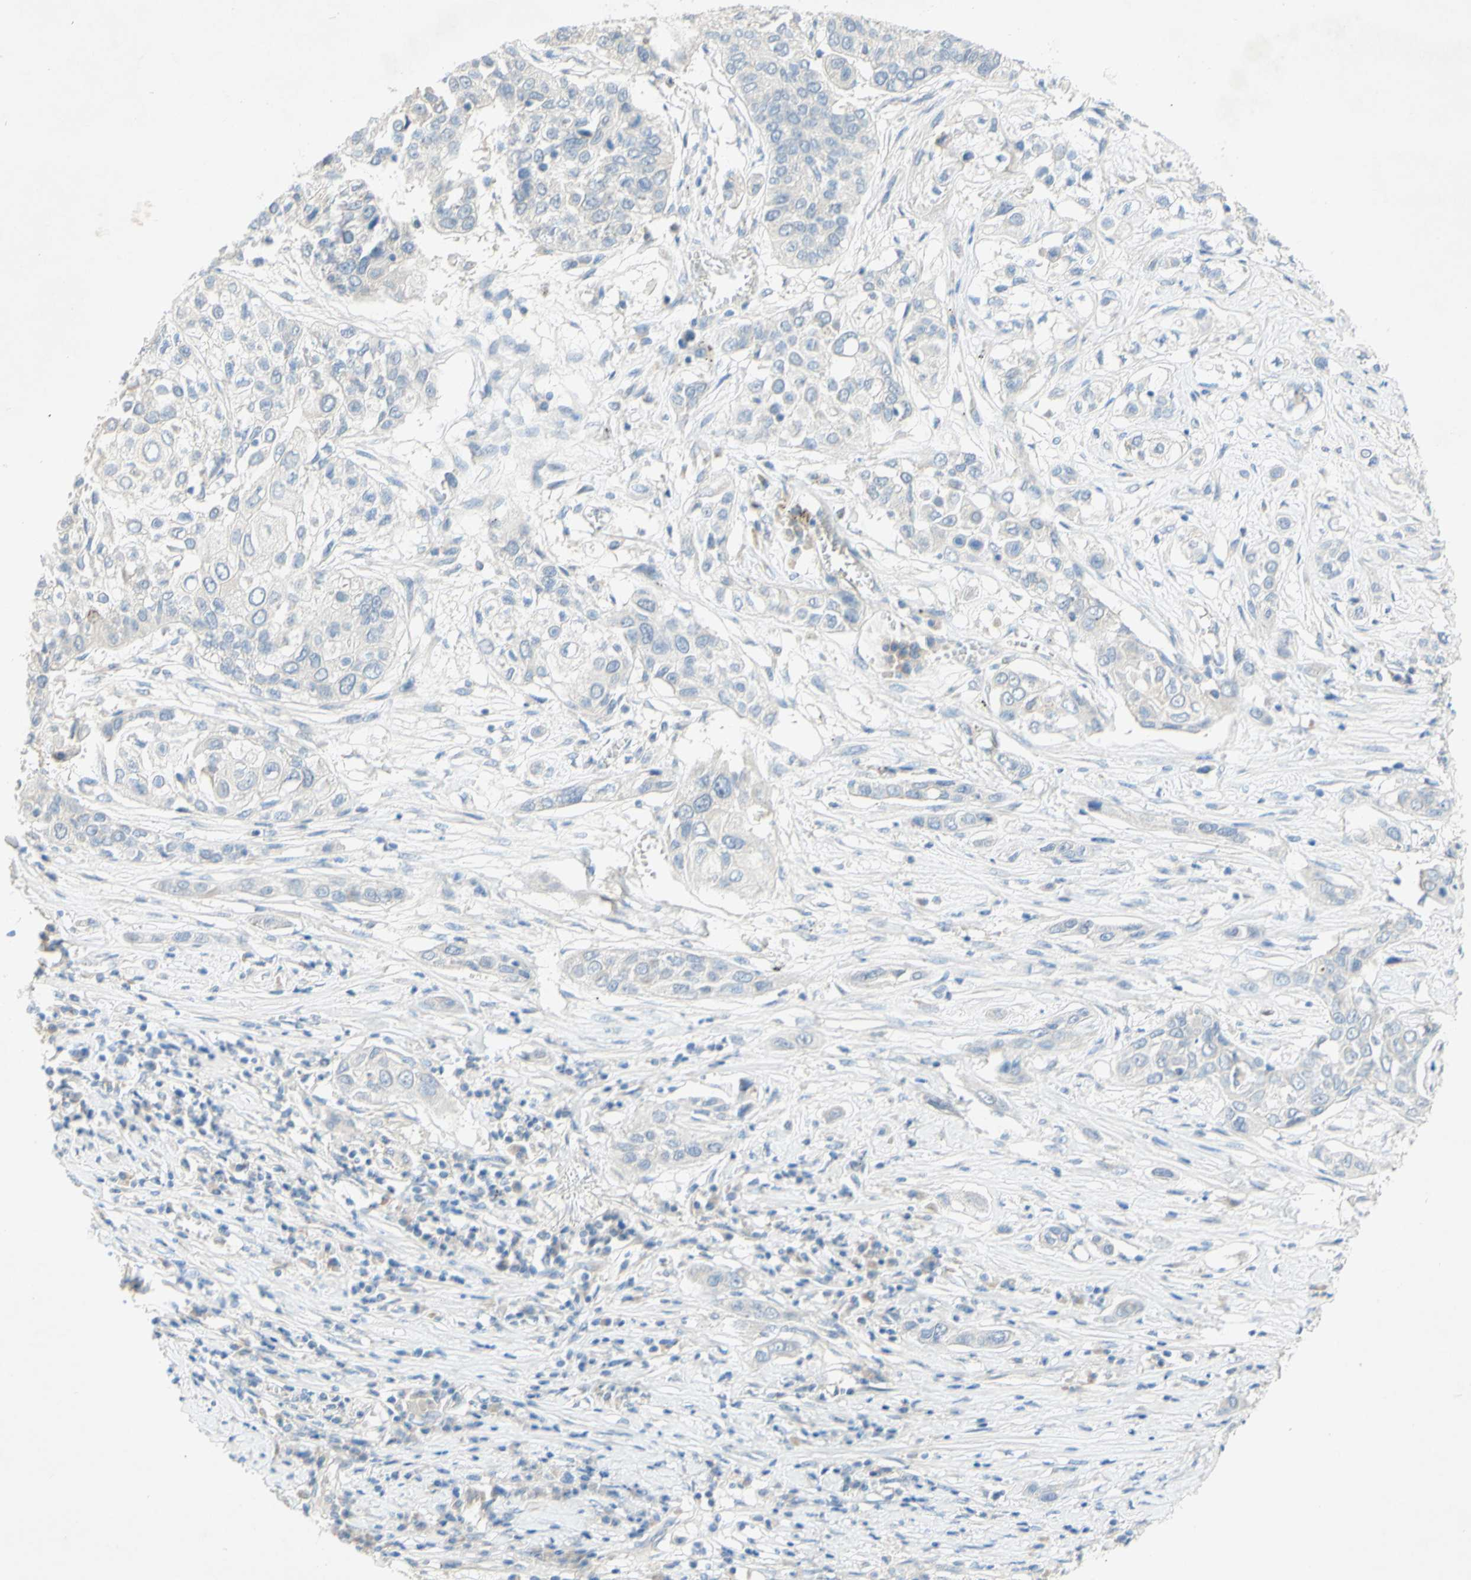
{"staining": {"intensity": "negative", "quantity": "none", "location": "none"}, "tissue": "lung cancer", "cell_type": "Tumor cells", "image_type": "cancer", "snomed": [{"axis": "morphology", "description": "Squamous cell carcinoma, NOS"}, {"axis": "topography", "description": "Lung"}], "caption": "A photomicrograph of human lung cancer is negative for staining in tumor cells. (DAB (3,3'-diaminobenzidine) IHC with hematoxylin counter stain).", "gene": "ACADL", "patient": {"sex": "male", "age": 71}}